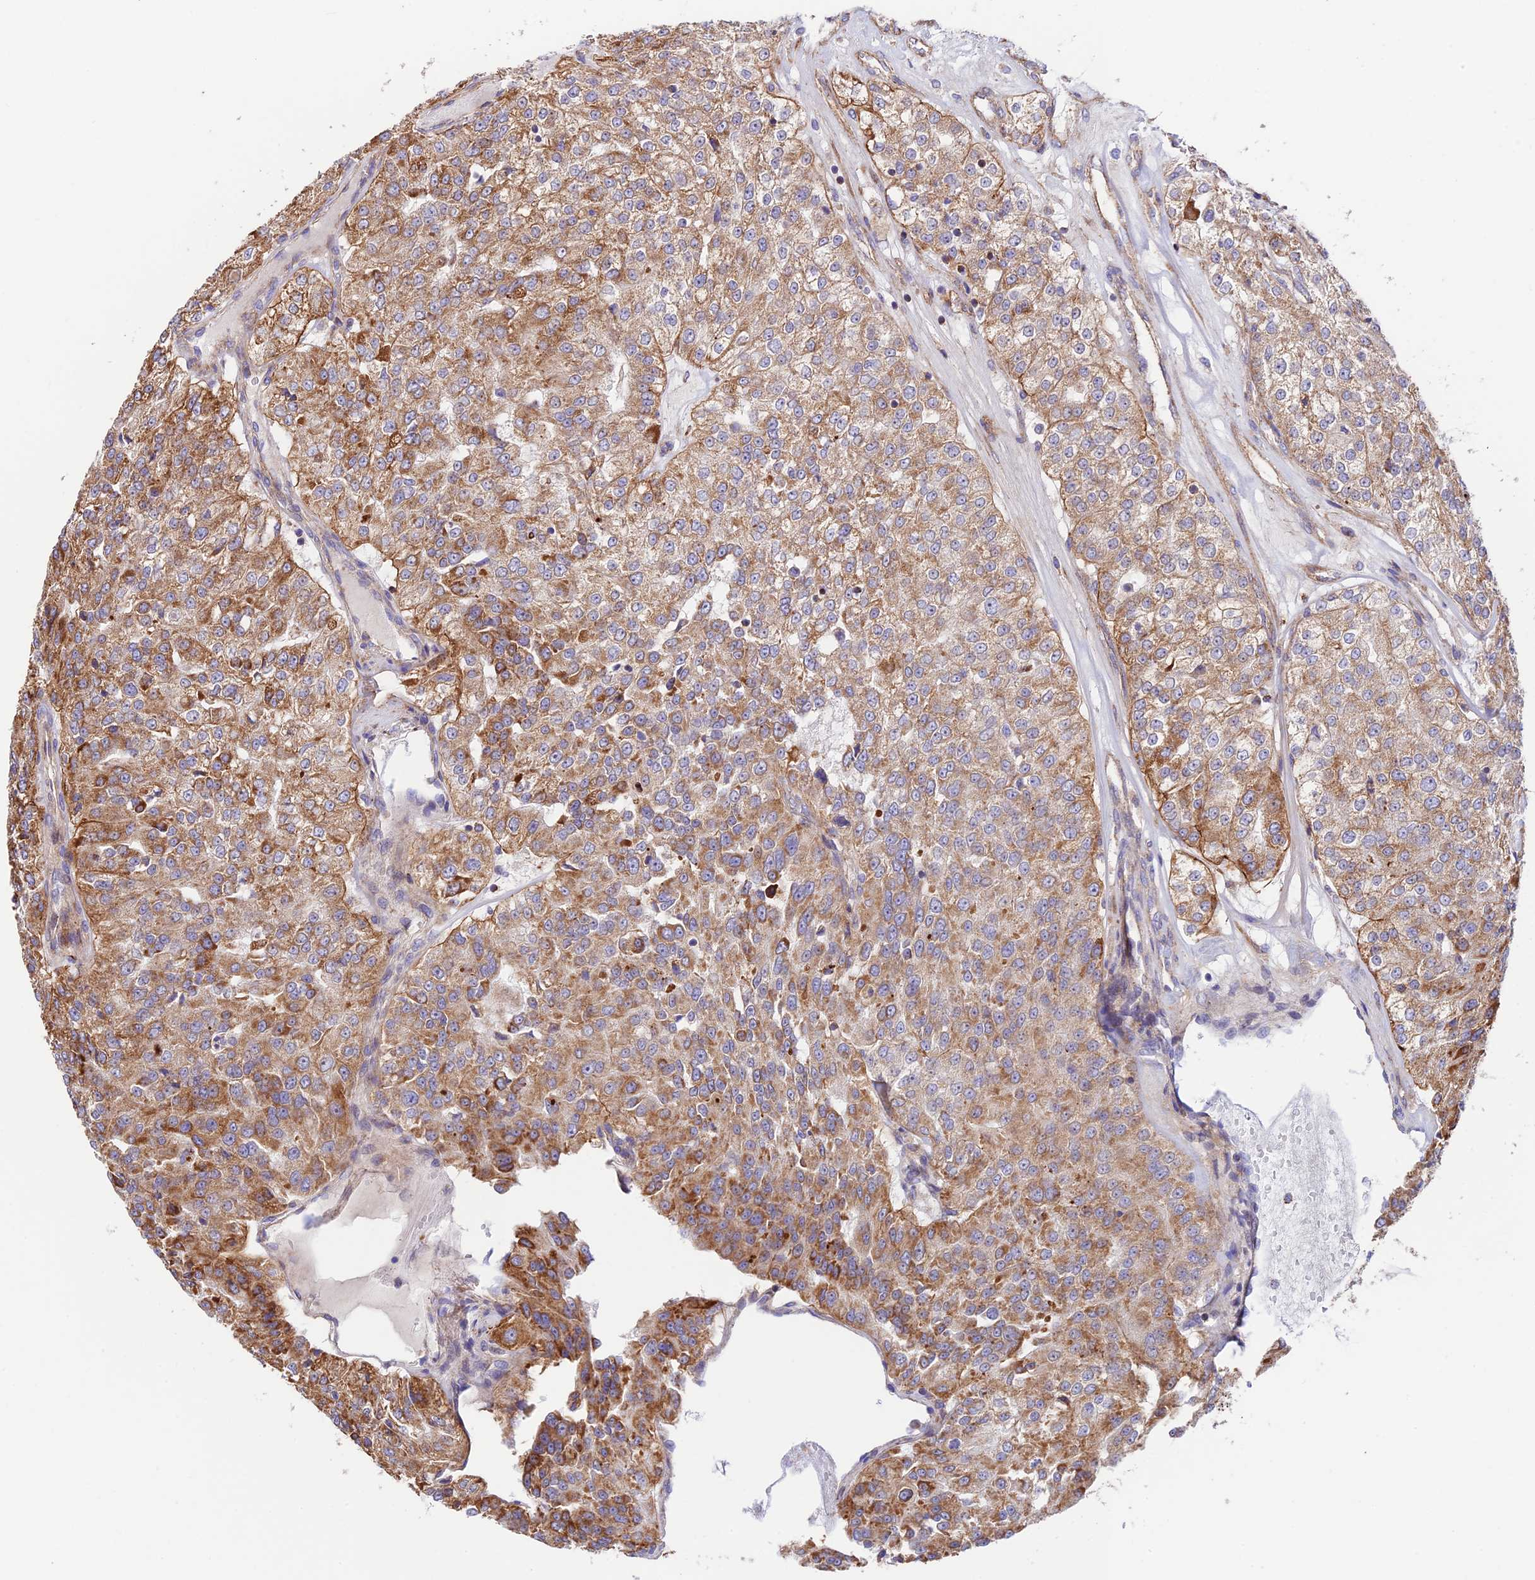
{"staining": {"intensity": "moderate", "quantity": ">75%", "location": "cytoplasmic/membranous"}, "tissue": "renal cancer", "cell_type": "Tumor cells", "image_type": "cancer", "snomed": [{"axis": "morphology", "description": "Adenocarcinoma, NOS"}, {"axis": "topography", "description": "Kidney"}], "caption": "Immunohistochemistry (IHC) of human renal cancer displays medium levels of moderate cytoplasmic/membranous expression in about >75% of tumor cells.", "gene": "VPS13C", "patient": {"sex": "female", "age": 63}}